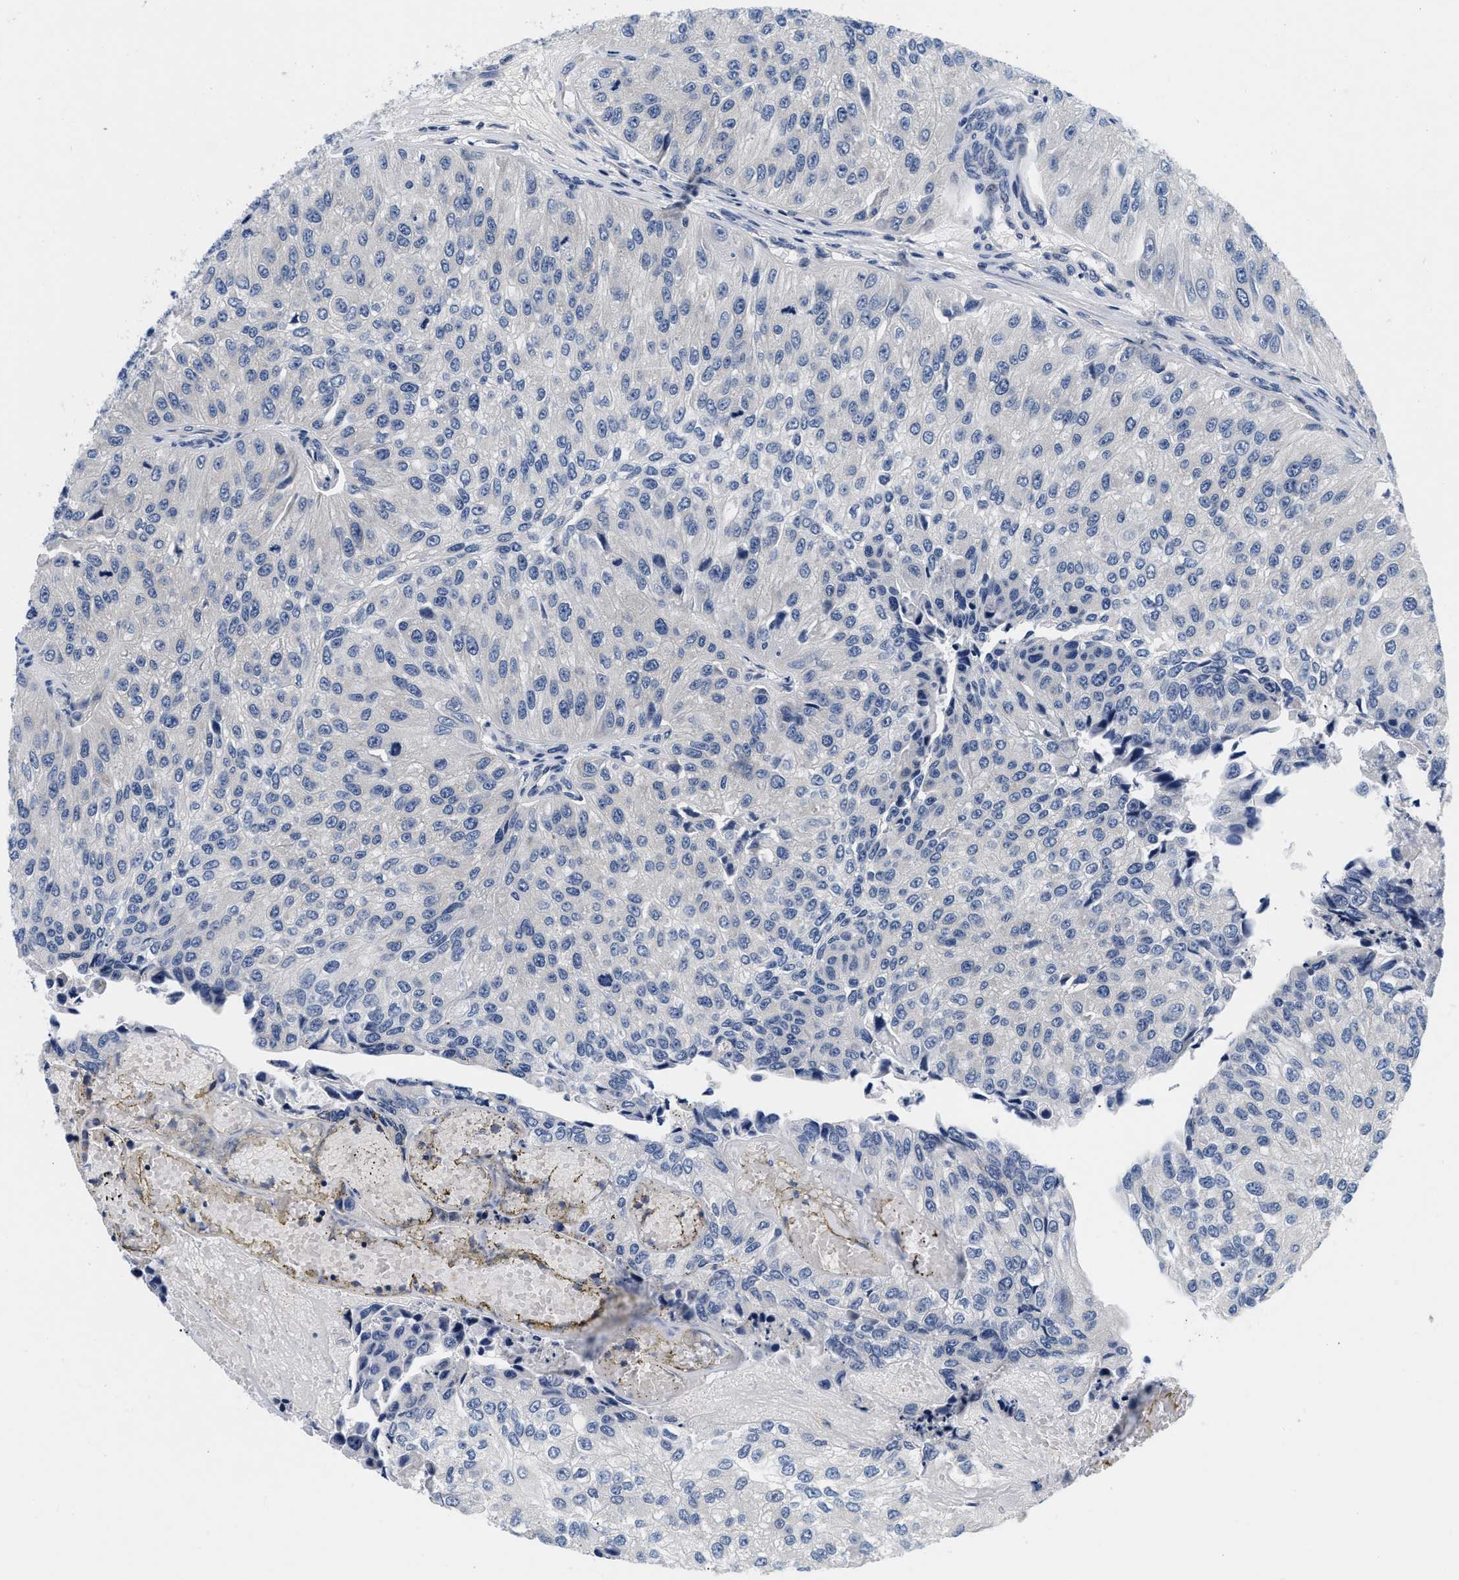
{"staining": {"intensity": "negative", "quantity": "none", "location": "none"}, "tissue": "urothelial cancer", "cell_type": "Tumor cells", "image_type": "cancer", "snomed": [{"axis": "morphology", "description": "Urothelial carcinoma, High grade"}, {"axis": "topography", "description": "Kidney"}, {"axis": "topography", "description": "Urinary bladder"}], "caption": "Immunohistochemical staining of urothelial cancer shows no significant expression in tumor cells.", "gene": "PDP1", "patient": {"sex": "male", "age": 77}}